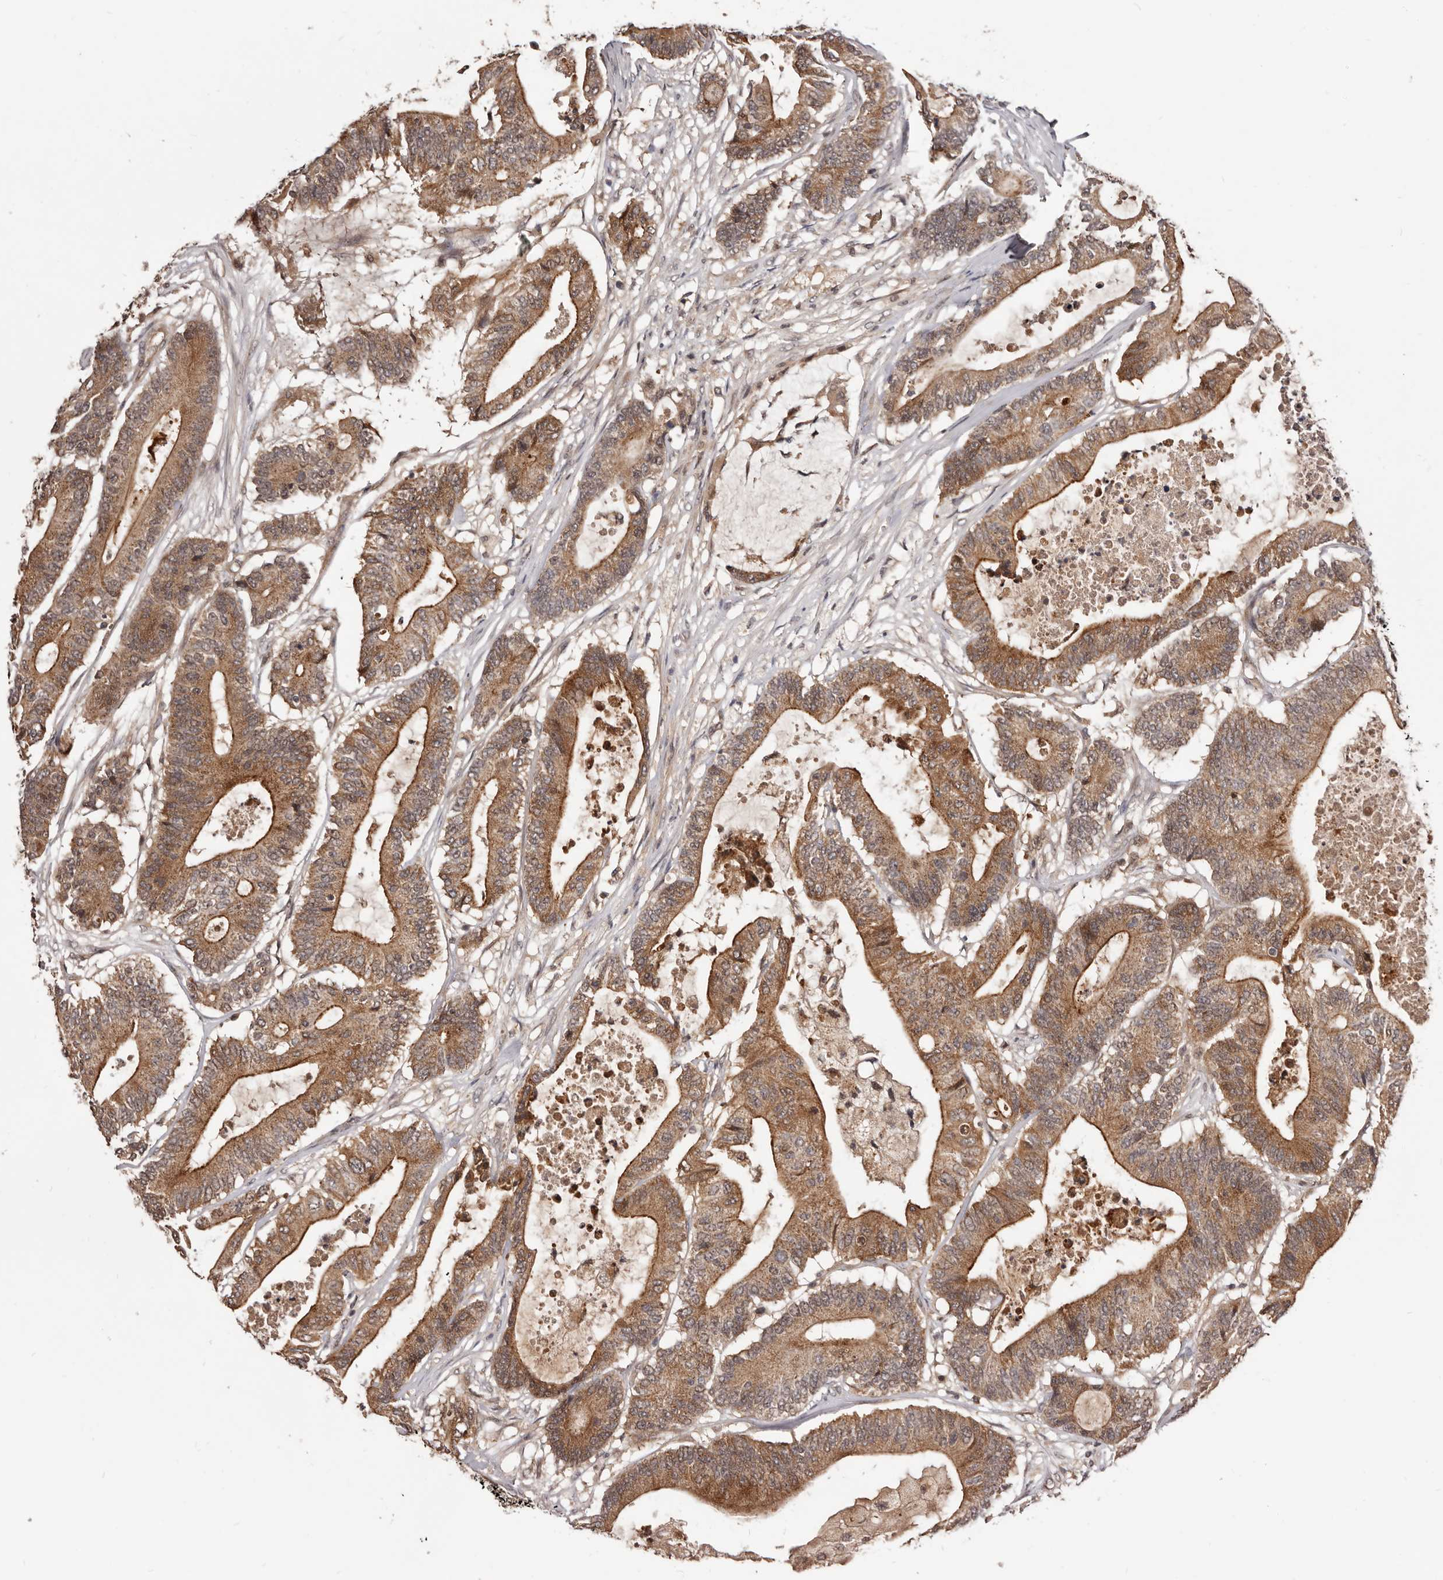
{"staining": {"intensity": "moderate", "quantity": ">75%", "location": "cytoplasmic/membranous"}, "tissue": "colorectal cancer", "cell_type": "Tumor cells", "image_type": "cancer", "snomed": [{"axis": "morphology", "description": "Adenocarcinoma, NOS"}, {"axis": "topography", "description": "Colon"}], "caption": "Protein analysis of colorectal cancer (adenocarcinoma) tissue shows moderate cytoplasmic/membranous staining in approximately >75% of tumor cells.", "gene": "MDP1", "patient": {"sex": "female", "age": 84}}